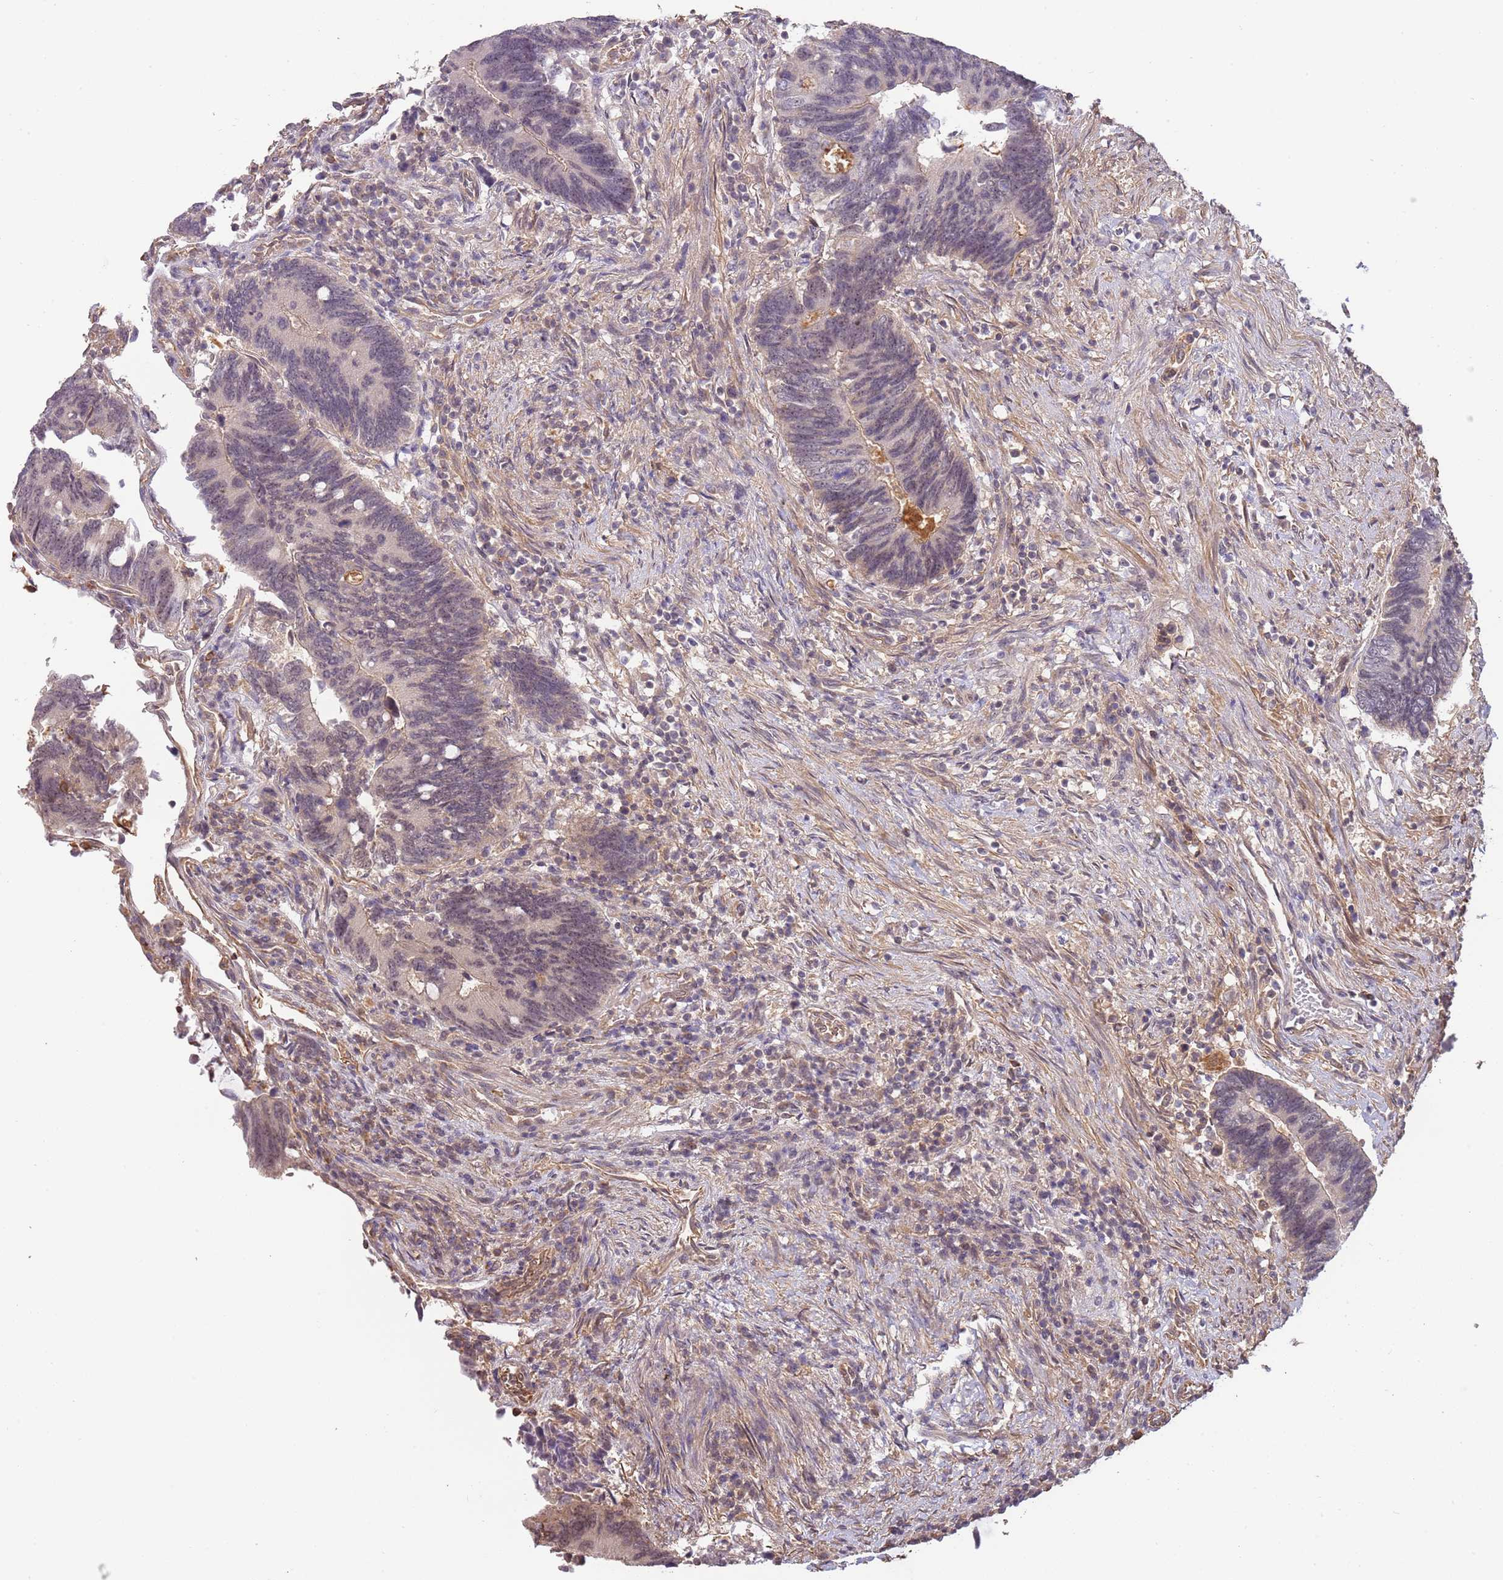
{"staining": {"intensity": "weak", "quantity": "25%-75%", "location": "nuclear"}, "tissue": "colorectal cancer", "cell_type": "Tumor cells", "image_type": "cancer", "snomed": [{"axis": "morphology", "description": "Adenocarcinoma, NOS"}, {"axis": "topography", "description": "Colon"}], "caption": "IHC image of neoplastic tissue: adenocarcinoma (colorectal) stained using immunohistochemistry displays low levels of weak protein expression localized specifically in the nuclear of tumor cells, appearing as a nuclear brown color.", "gene": "SURF2", "patient": {"sex": "male", "age": 87}}